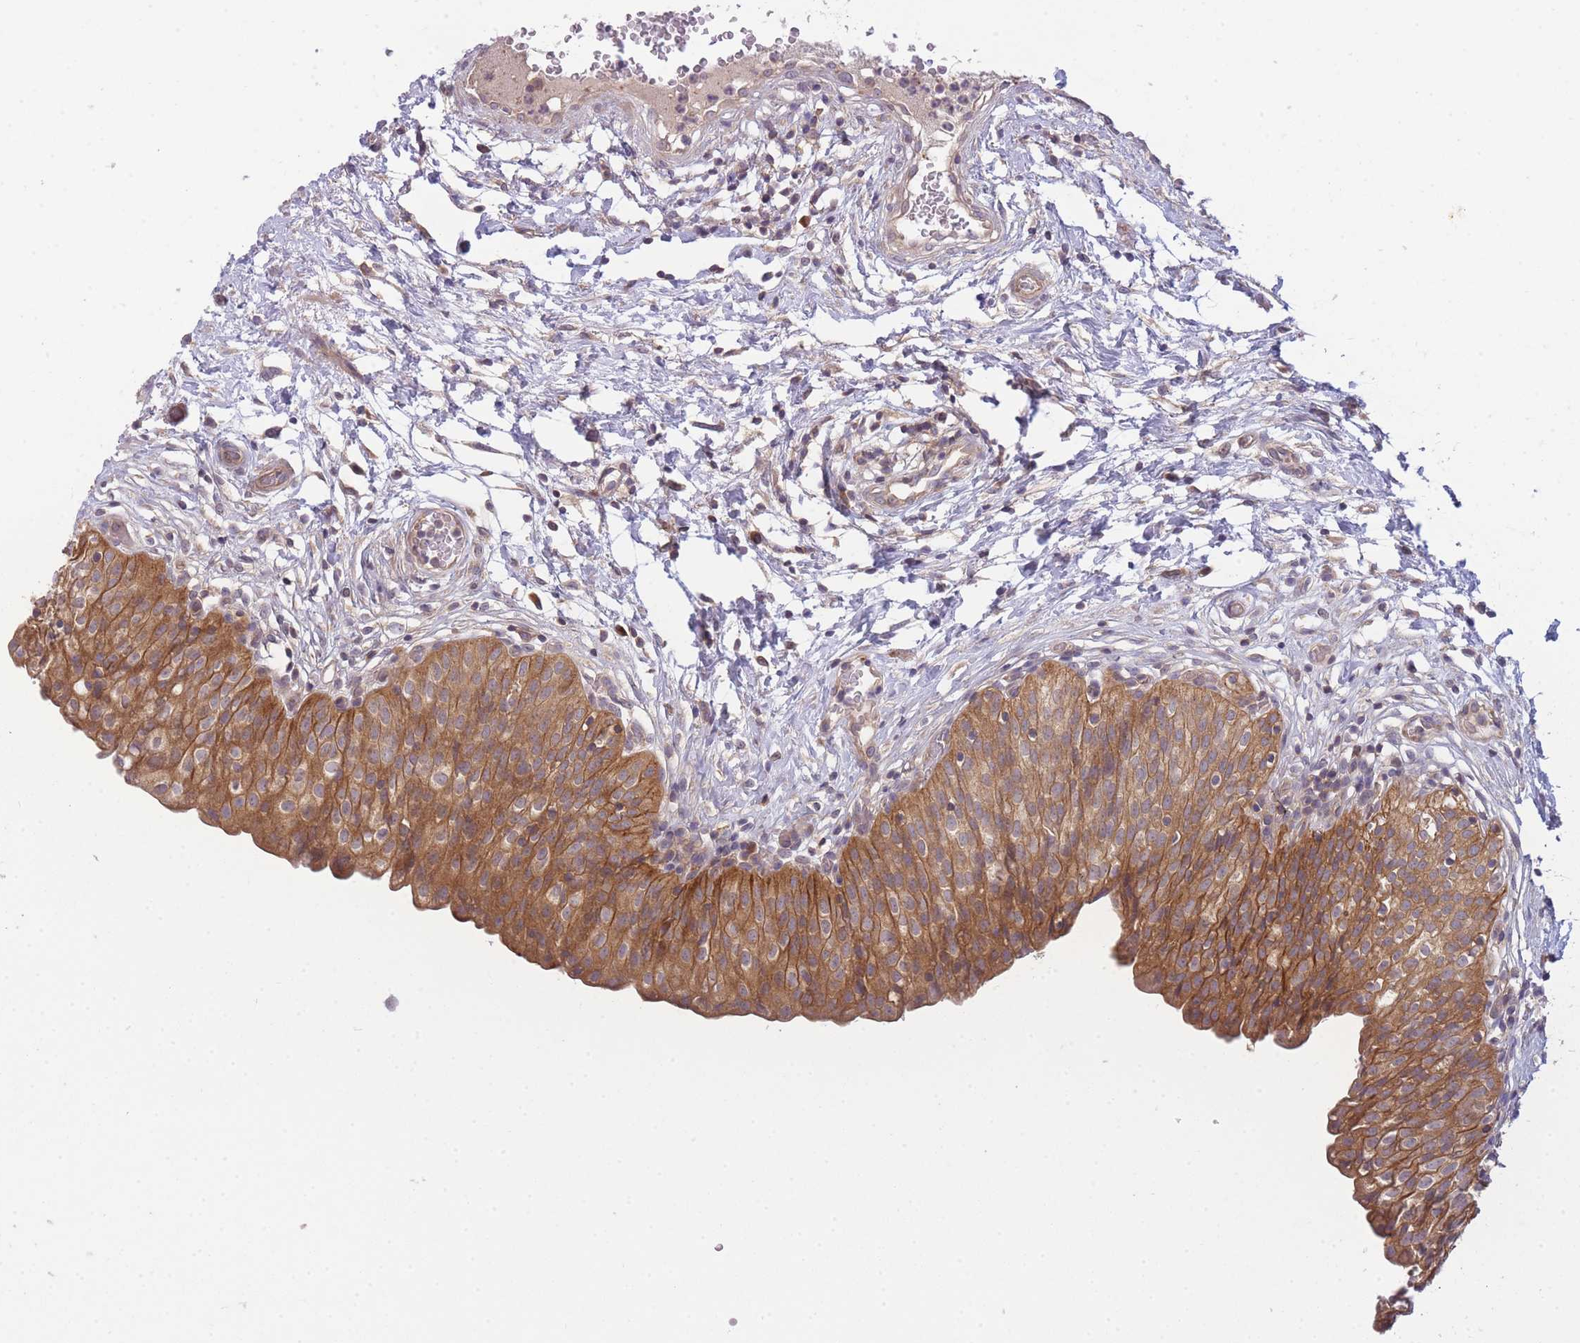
{"staining": {"intensity": "moderate", "quantity": ">75%", "location": "cytoplasmic/membranous"}, "tissue": "urinary bladder", "cell_type": "Urothelial cells", "image_type": "normal", "snomed": [{"axis": "morphology", "description": "Normal tissue, NOS"}, {"axis": "topography", "description": "Urinary bladder"}], "caption": "The micrograph shows staining of benign urinary bladder, revealing moderate cytoplasmic/membranous protein staining (brown color) within urothelial cells. (DAB (3,3'-diaminobenzidine) IHC, brown staining for protein, blue staining for nuclei).", "gene": "PFDN6", "patient": {"sex": "male", "age": 55}}